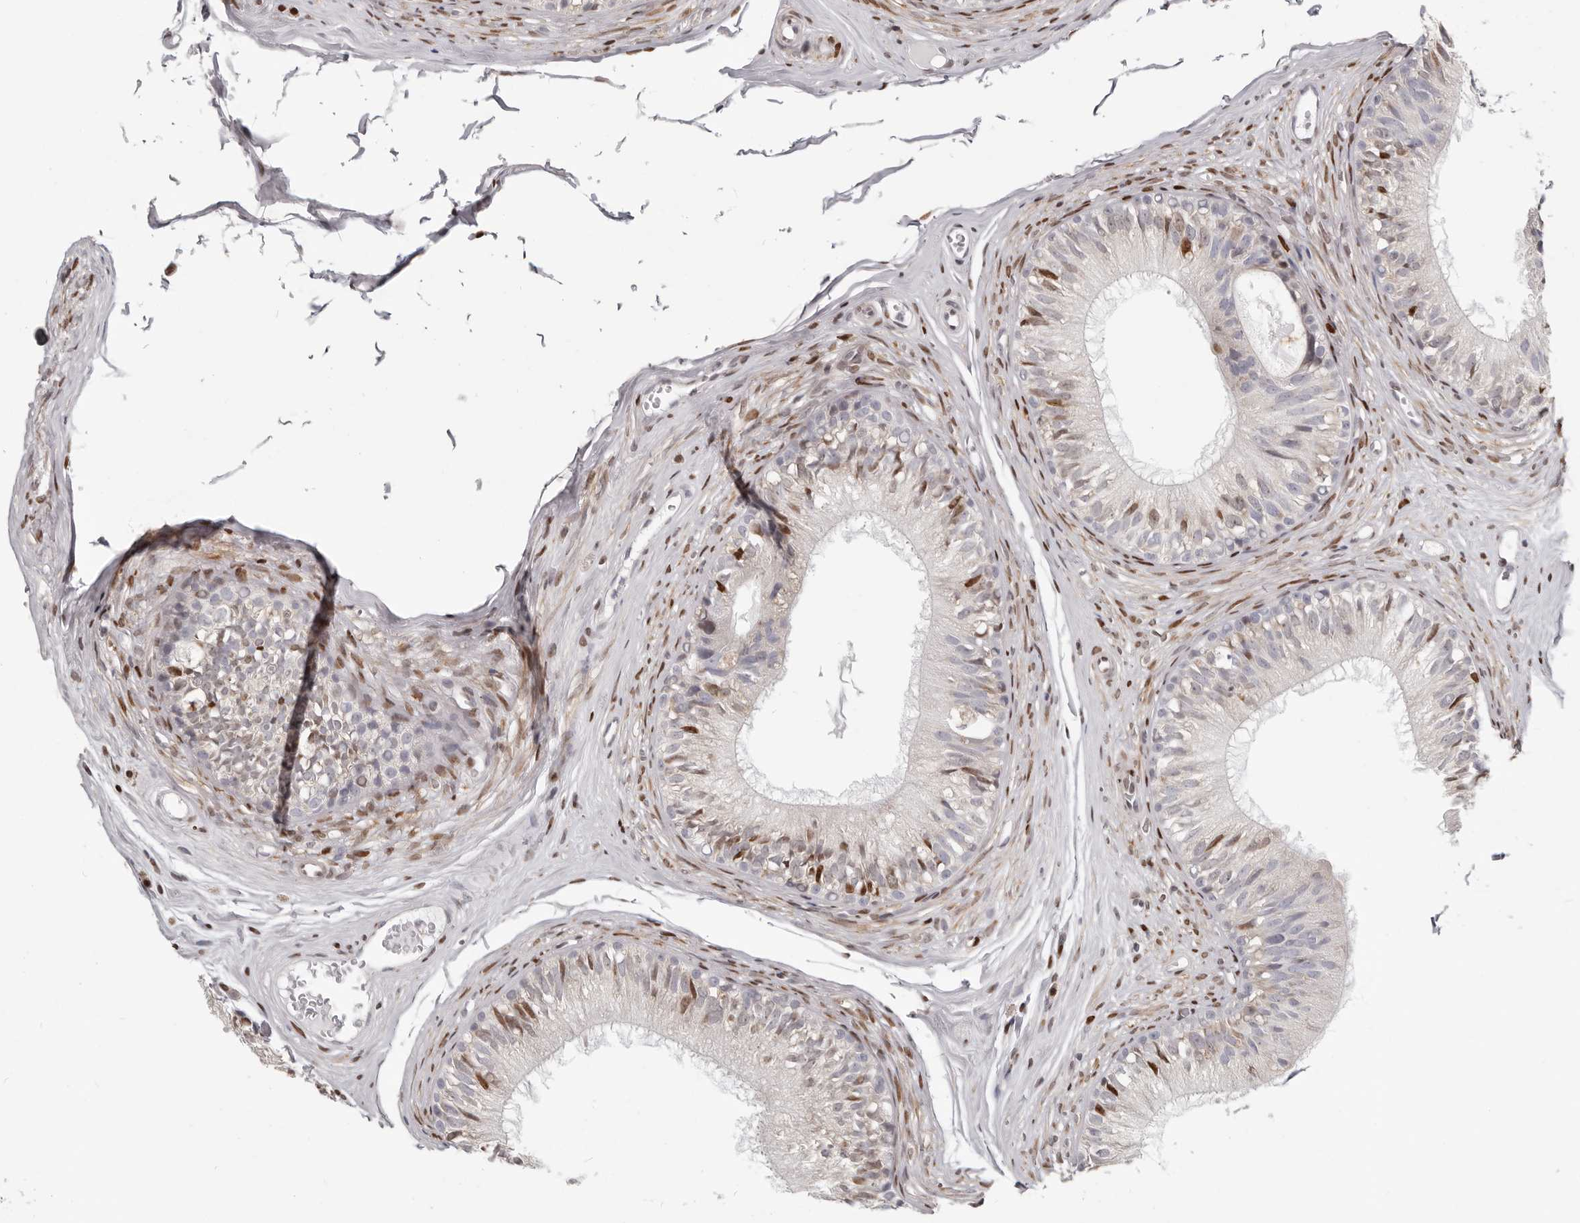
{"staining": {"intensity": "moderate", "quantity": "<25%", "location": "nuclear"}, "tissue": "epididymis", "cell_type": "Glandular cells", "image_type": "normal", "snomed": [{"axis": "morphology", "description": "Normal tissue, NOS"}, {"axis": "morphology", "description": "Seminoma in situ"}, {"axis": "topography", "description": "Testis"}, {"axis": "topography", "description": "Epididymis"}], "caption": "Immunohistochemistry photomicrograph of benign epididymis stained for a protein (brown), which exhibits low levels of moderate nuclear positivity in about <25% of glandular cells.", "gene": "SRP19", "patient": {"sex": "male", "age": 28}}